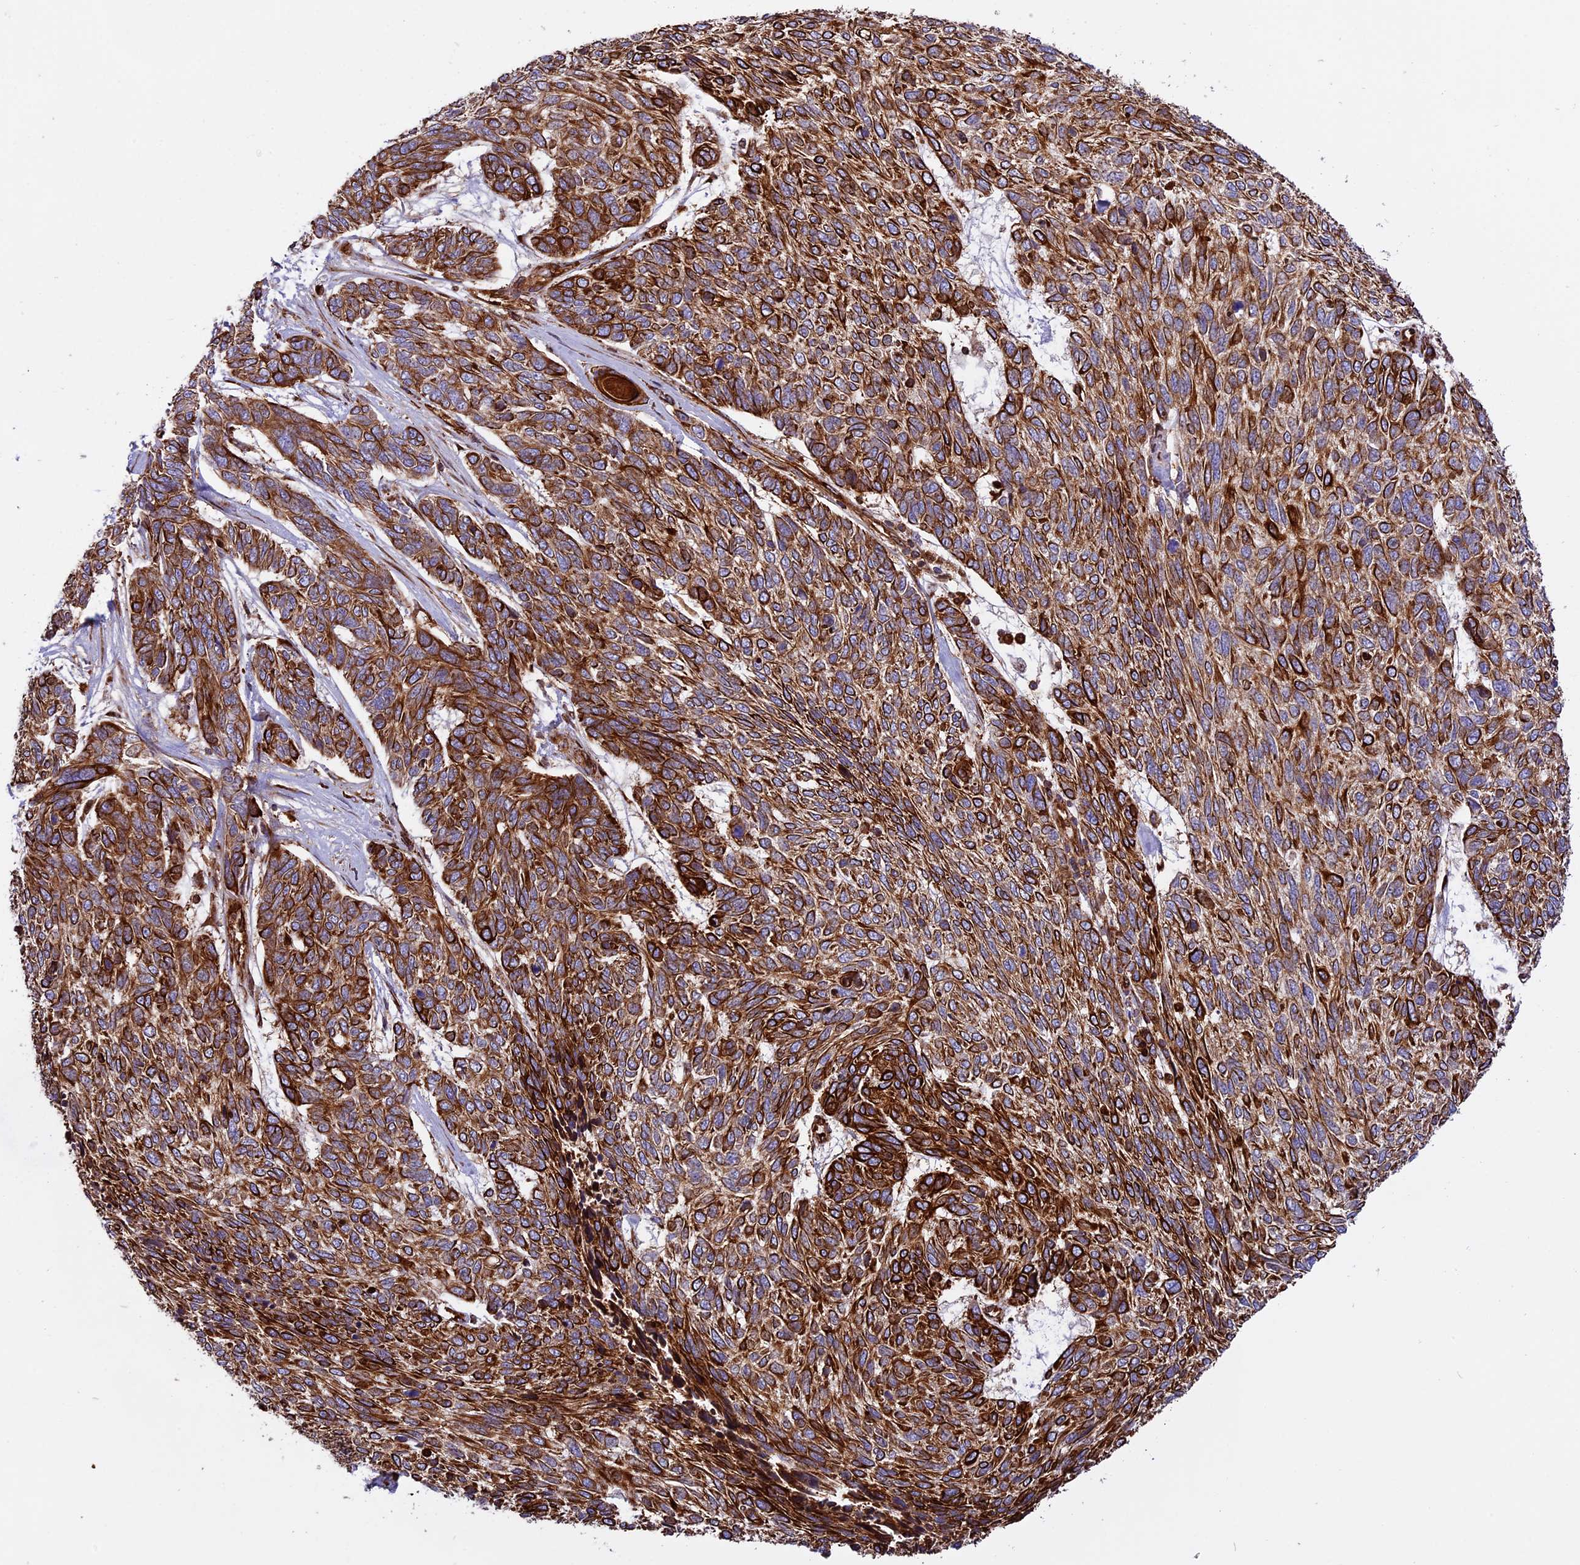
{"staining": {"intensity": "strong", "quantity": "25%-75%", "location": "cytoplasmic/membranous"}, "tissue": "skin cancer", "cell_type": "Tumor cells", "image_type": "cancer", "snomed": [{"axis": "morphology", "description": "Basal cell carcinoma"}, {"axis": "topography", "description": "Skin"}], "caption": "Protein expression analysis of human basal cell carcinoma (skin) reveals strong cytoplasmic/membranous positivity in approximately 25%-75% of tumor cells. The protein of interest is stained brown, and the nuclei are stained in blue (DAB IHC with brightfield microscopy, high magnification).", "gene": "CD99L2", "patient": {"sex": "female", "age": 65}}